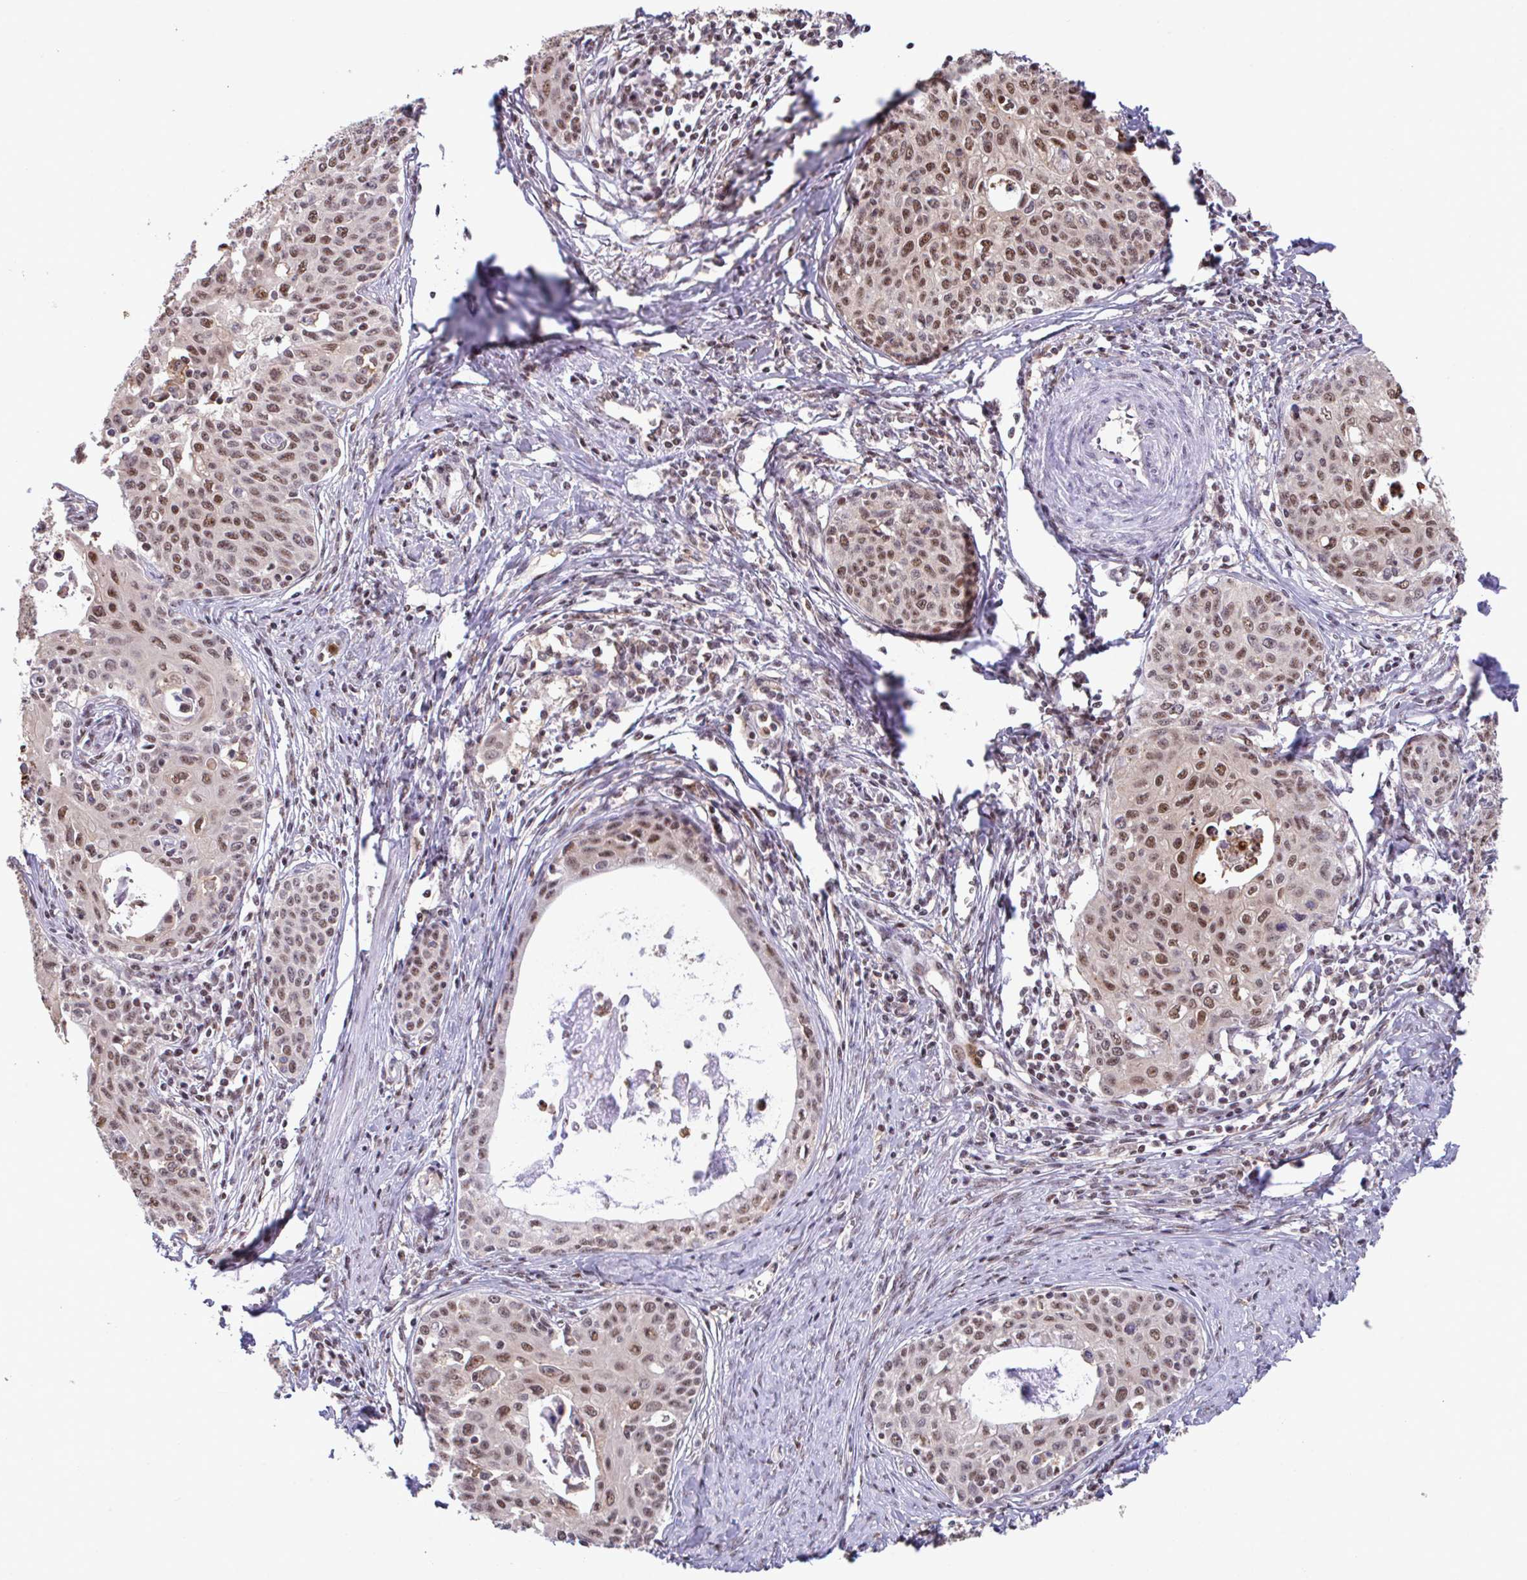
{"staining": {"intensity": "moderate", "quantity": ">75%", "location": "nuclear"}, "tissue": "cervical cancer", "cell_type": "Tumor cells", "image_type": "cancer", "snomed": [{"axis": "morphology", "description": "Squamous cell carcinoma, NOS"}, {"axis": "morphology", "description": "Adenocarcinoma, NOS"}, {"axis": "topography", "description": "Cervix"}], "caption": "This is a photomicrograph of IHC staining of squamous cell carcinoma (cervical), which shows moderate positivity in the nuclear of tumor cells.", "gene": "OR6K3", "patient": {"sex": "female", "age": 52}}